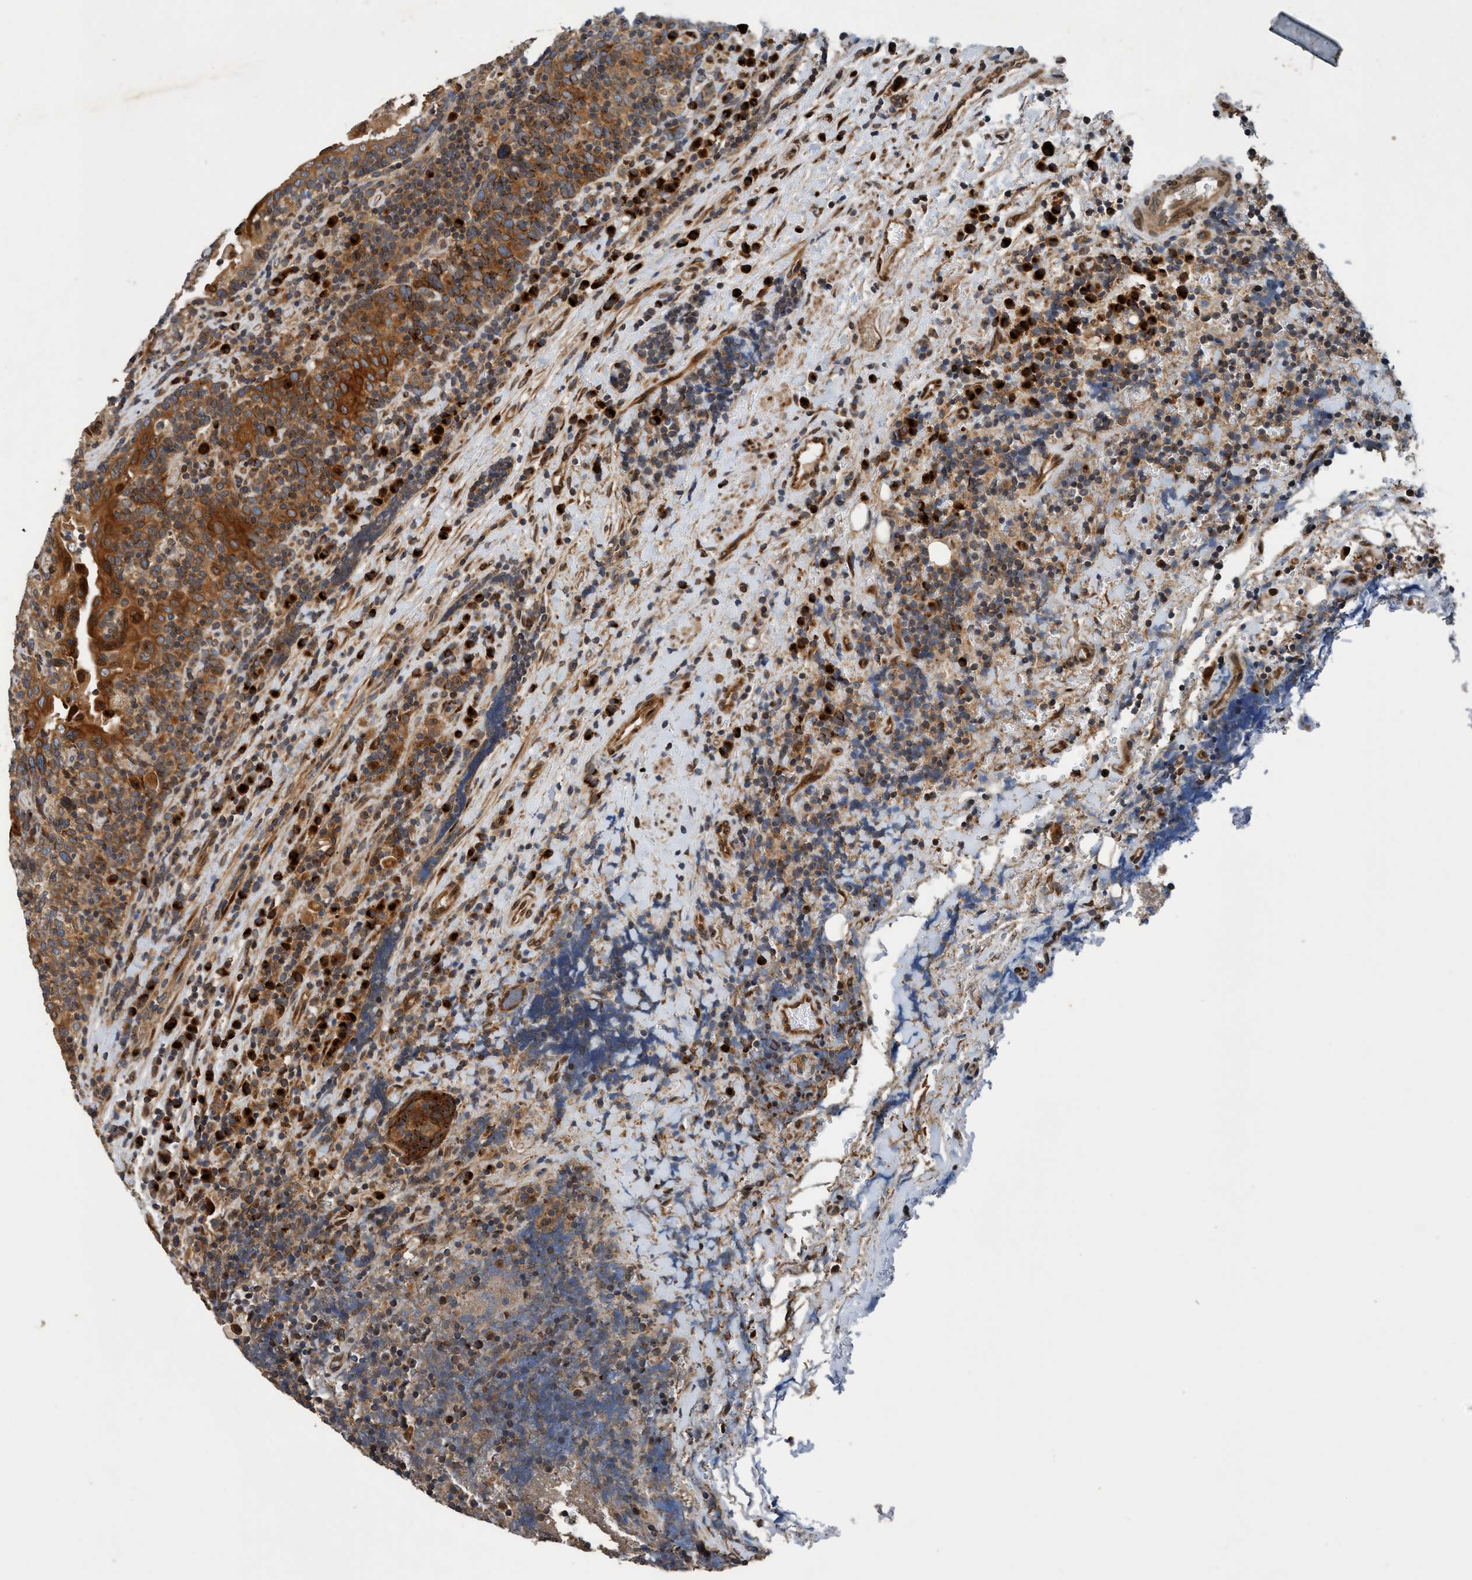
{"staining": {"intensity": "strong", "quantity": ">75%", "location": "cytoplasmic/membranous"}, "tissue": "head and neck cancer", "cell_type": "Tumor cells", "image_type": "cancer", "snomed": [{"axis": "morphology", "description": "Squamous cell carcinoma, NOS"}, {"axis": "morphology", "description": "Squamous cell carcinoma, metastatic, NOS"}, {"axis": "topography", "description": "Lymph node"}, {"axis": "topography", "description": "Head-Neck"}], "caption": "This is an image of immunohistochemistry staining of squamous cell carcinoma (head and neck), which shows strong staining in the cytoplasmic/membranous of tumor cells.", "gene": "MACC1", "patient": {"sex": "male", "age": 62}}